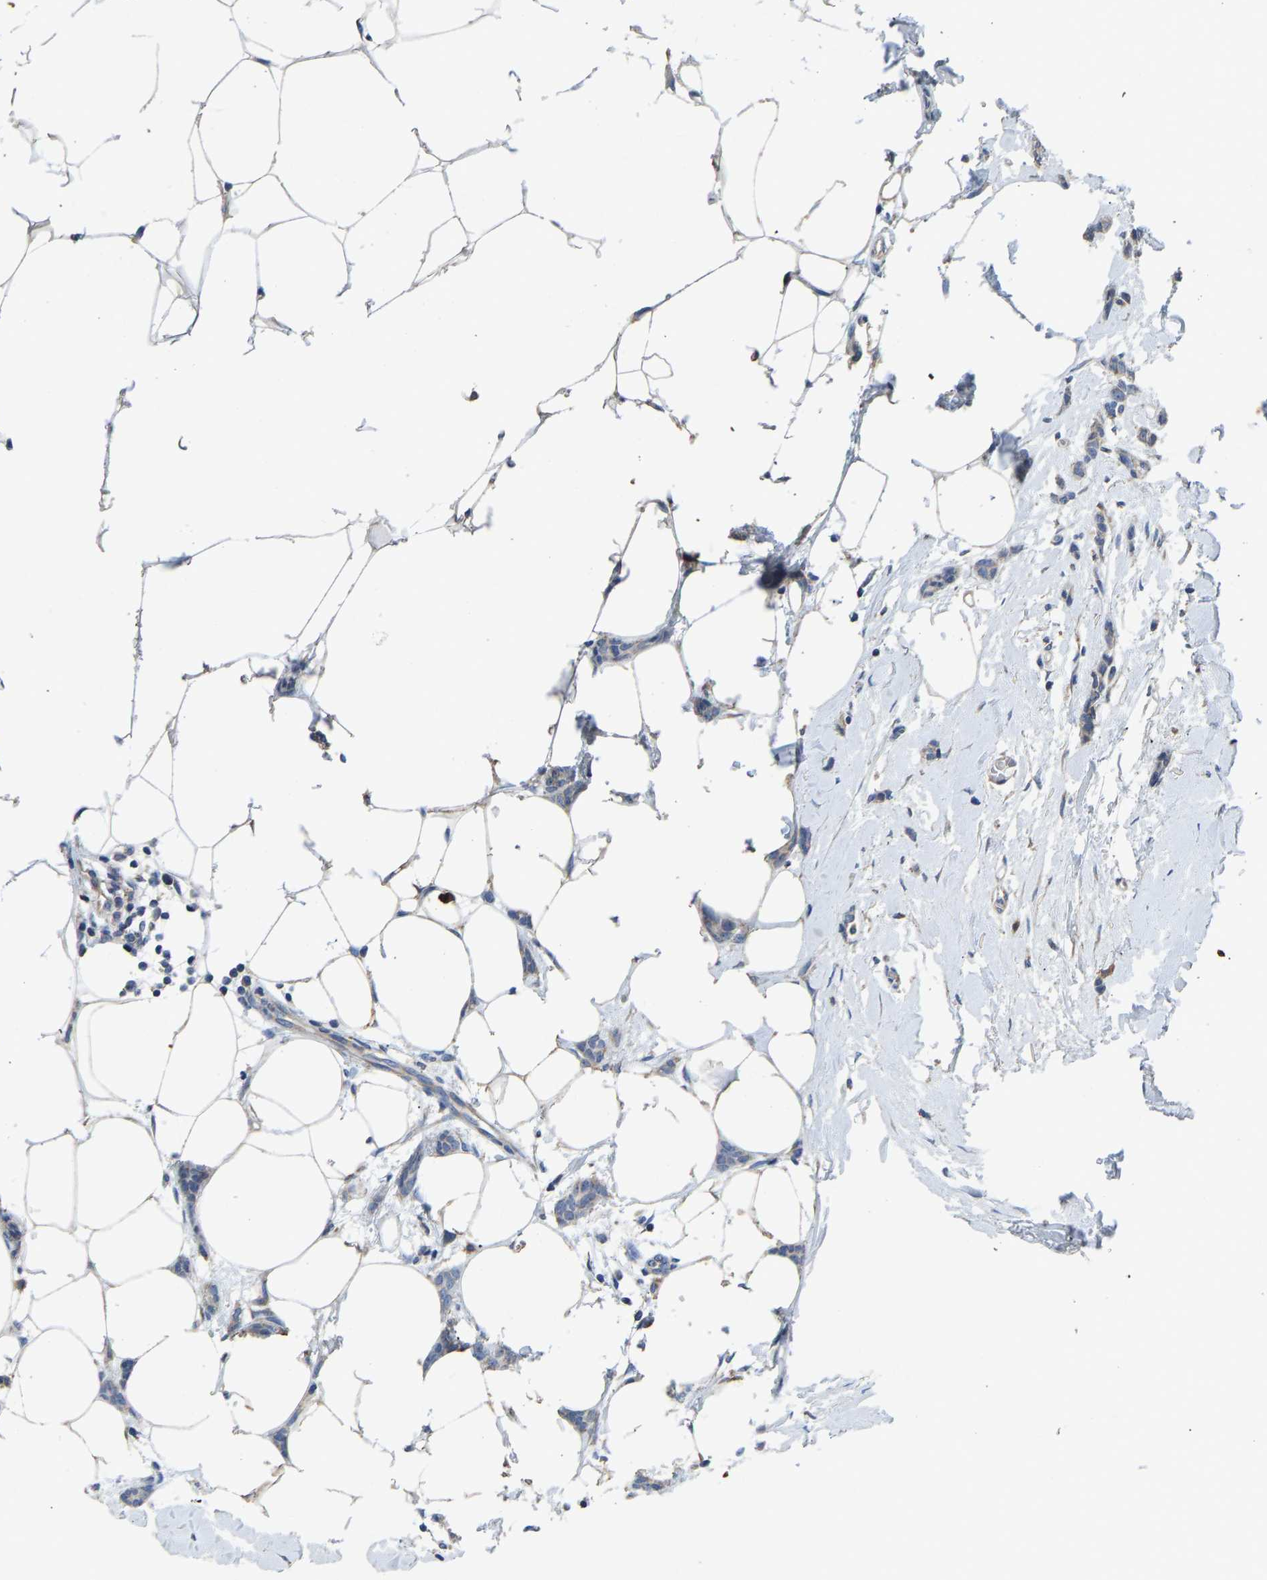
{"staining": {"intensity": "weak", "quantity": ">75%", "location": "cytoplasmic/membranous"}, "tissue": "breast cancer", "cell_type": "Tumor cells", "image_type": "cancer", "snomed": [{"axis": "morphology", "description": "Lobular carcinoma"}, {"axis": "topography", "description": "Skin"}, {"axis": "topography", "description": "Breast"}], "caption": "Protein staining displays weak cytoplasmic/membranous expression in approximately >75% of tumor cells in breast cancer. The staining is performed using DAB (3,3'-diaminobenzidine) brown chromogen to label protein expression. The nuclei are counter-stained blue using hematoxylin.", "gene": "TMEM150A", "patient": {"sex": "female", "age": 46}}